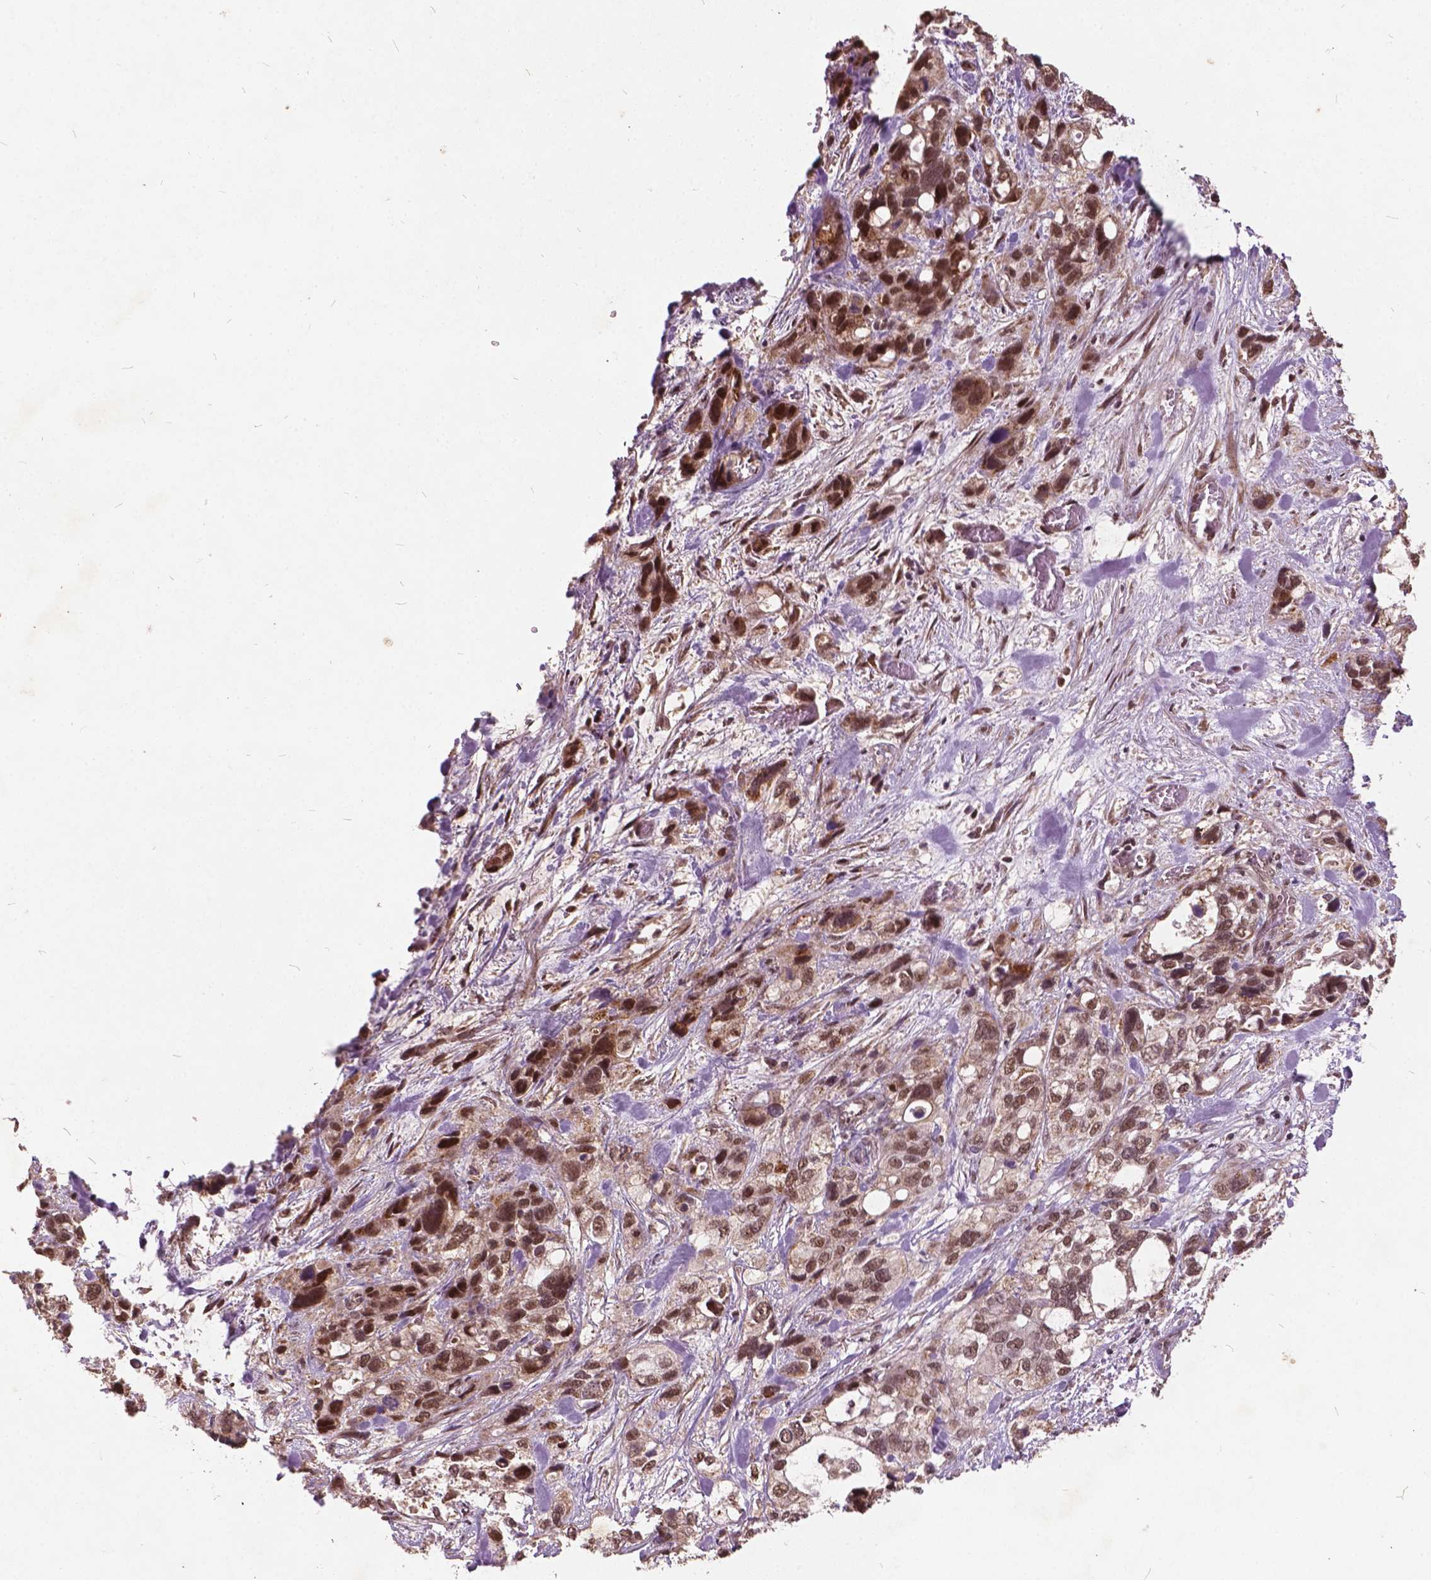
{"staining": {"intensity": "moderate", "quantity": ">75%", "location": "cytoplasmic/membranous,nuclear"}, "tissue": "stomach cancer", "cell_type": "Tumor cells", "image_type": "cancer", "snomed": [{"axis": "morphology", "description": "Adenocarcinoma, NOS"}, {"axis": "topography", "description": "Stomach, upper"}], "caption": "High-power microscopy captured an IHC histopathology image of stomach cancer (adenocarcinoma), revealing moderate cytoplasmic/membranous and nuclear expression in approximately >75% of tumor cells.", "gene": "GPS2", "patient": {"sex": "female", "age": 81}}